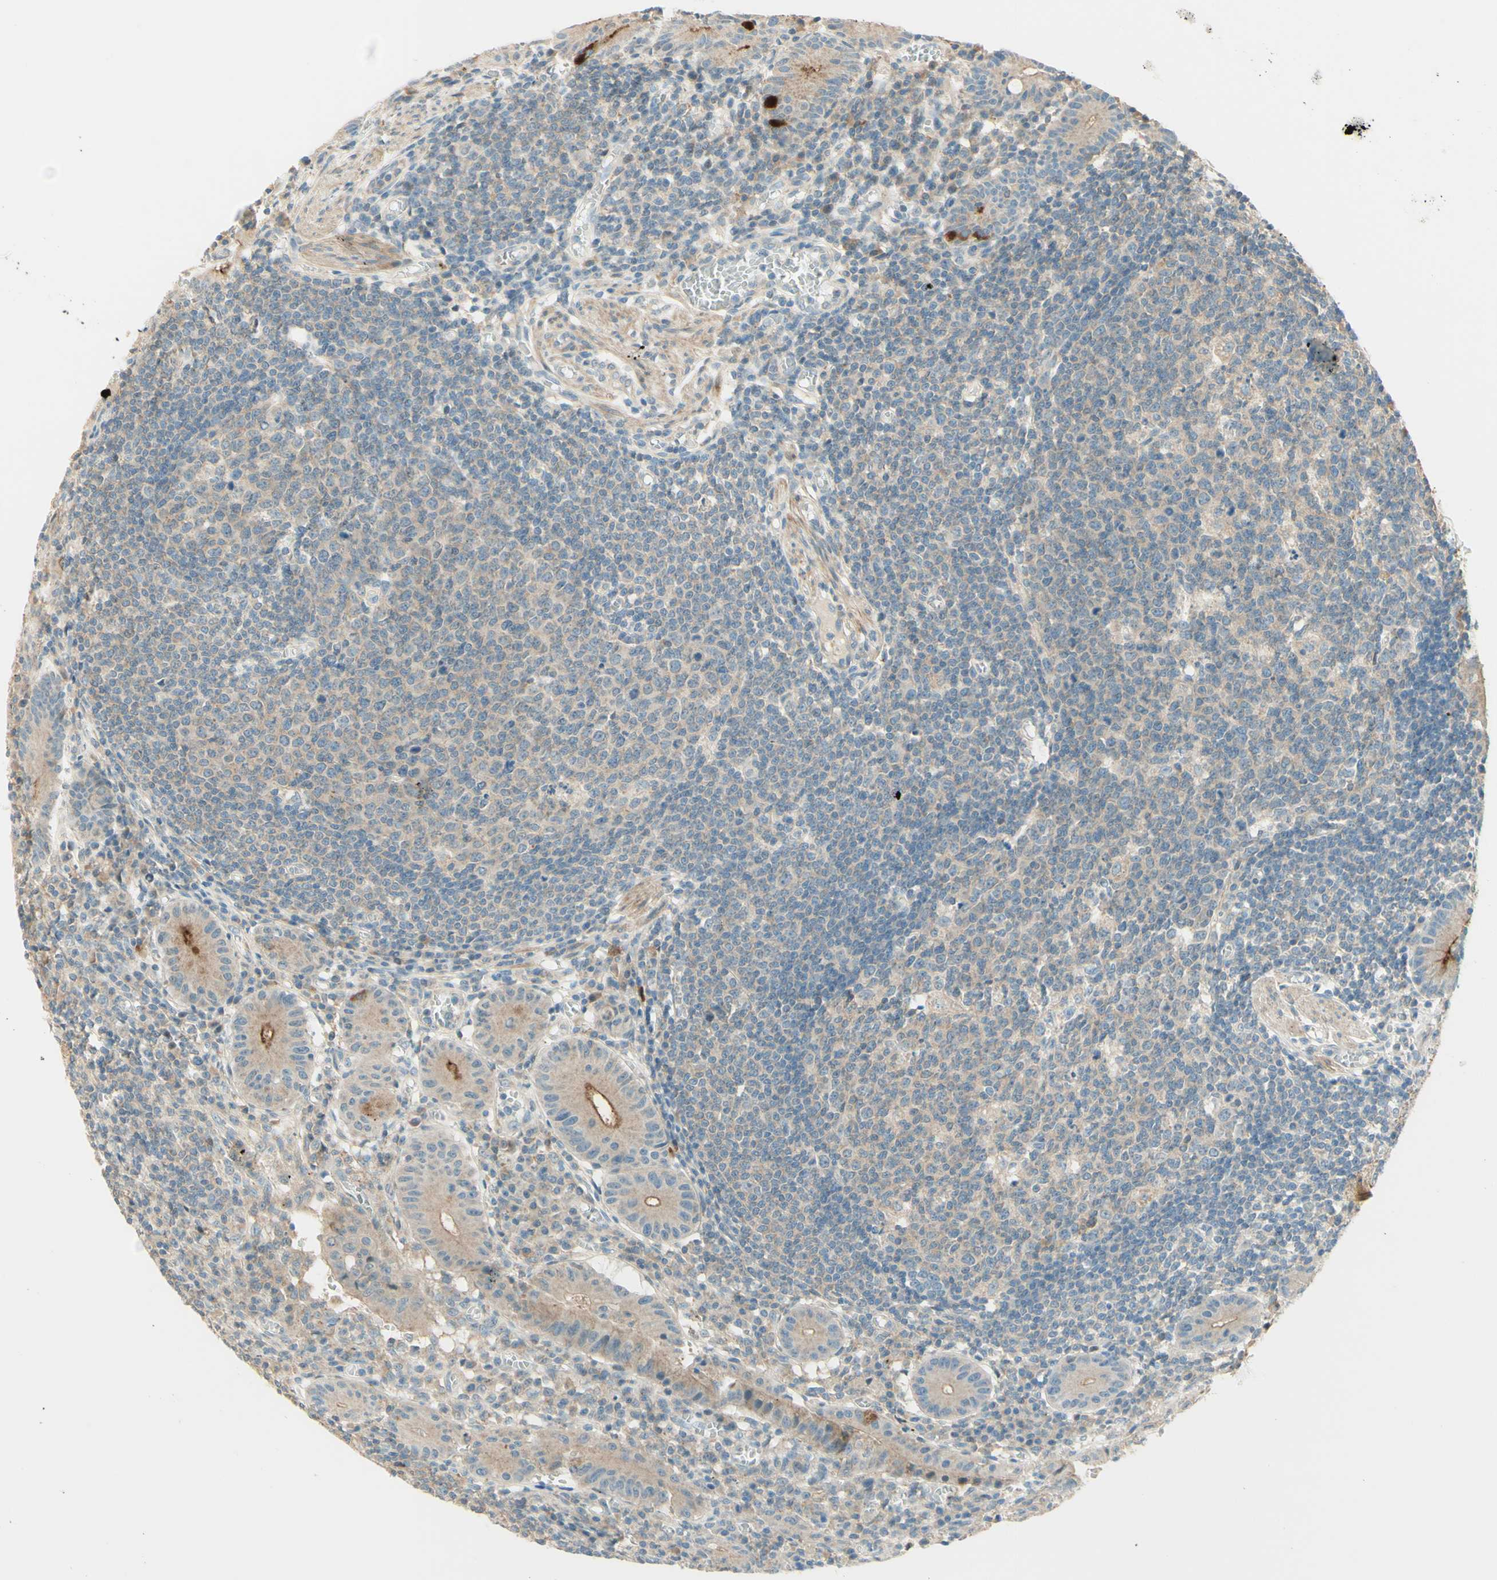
{"staining": {"intensity": "strong", "quantity": "25%-75%", "location": "cytoplasmic/membranous"}, "tissue": "small intestine", "cell_type": "Glandular cells", "image_type": "normal", "snomed": [{"axis": "morphology", "description": "Normal tissue, NOS"}, {"axis": "morphology", "description": "Cystadenocarcinoma, serous, Metastatic site"}, {"axis": "topography", "description": "Small intestine"}], "caption": "Immunohistochemistry micrograph of benign human small intestine stained for a protein (brown), which demonstrates high levels of strong cytoplasmic/membranous expression in about 25%-75% of glandular cells.", "gene": "PROM1", "patient": {"sex": "female", "age": 61}}